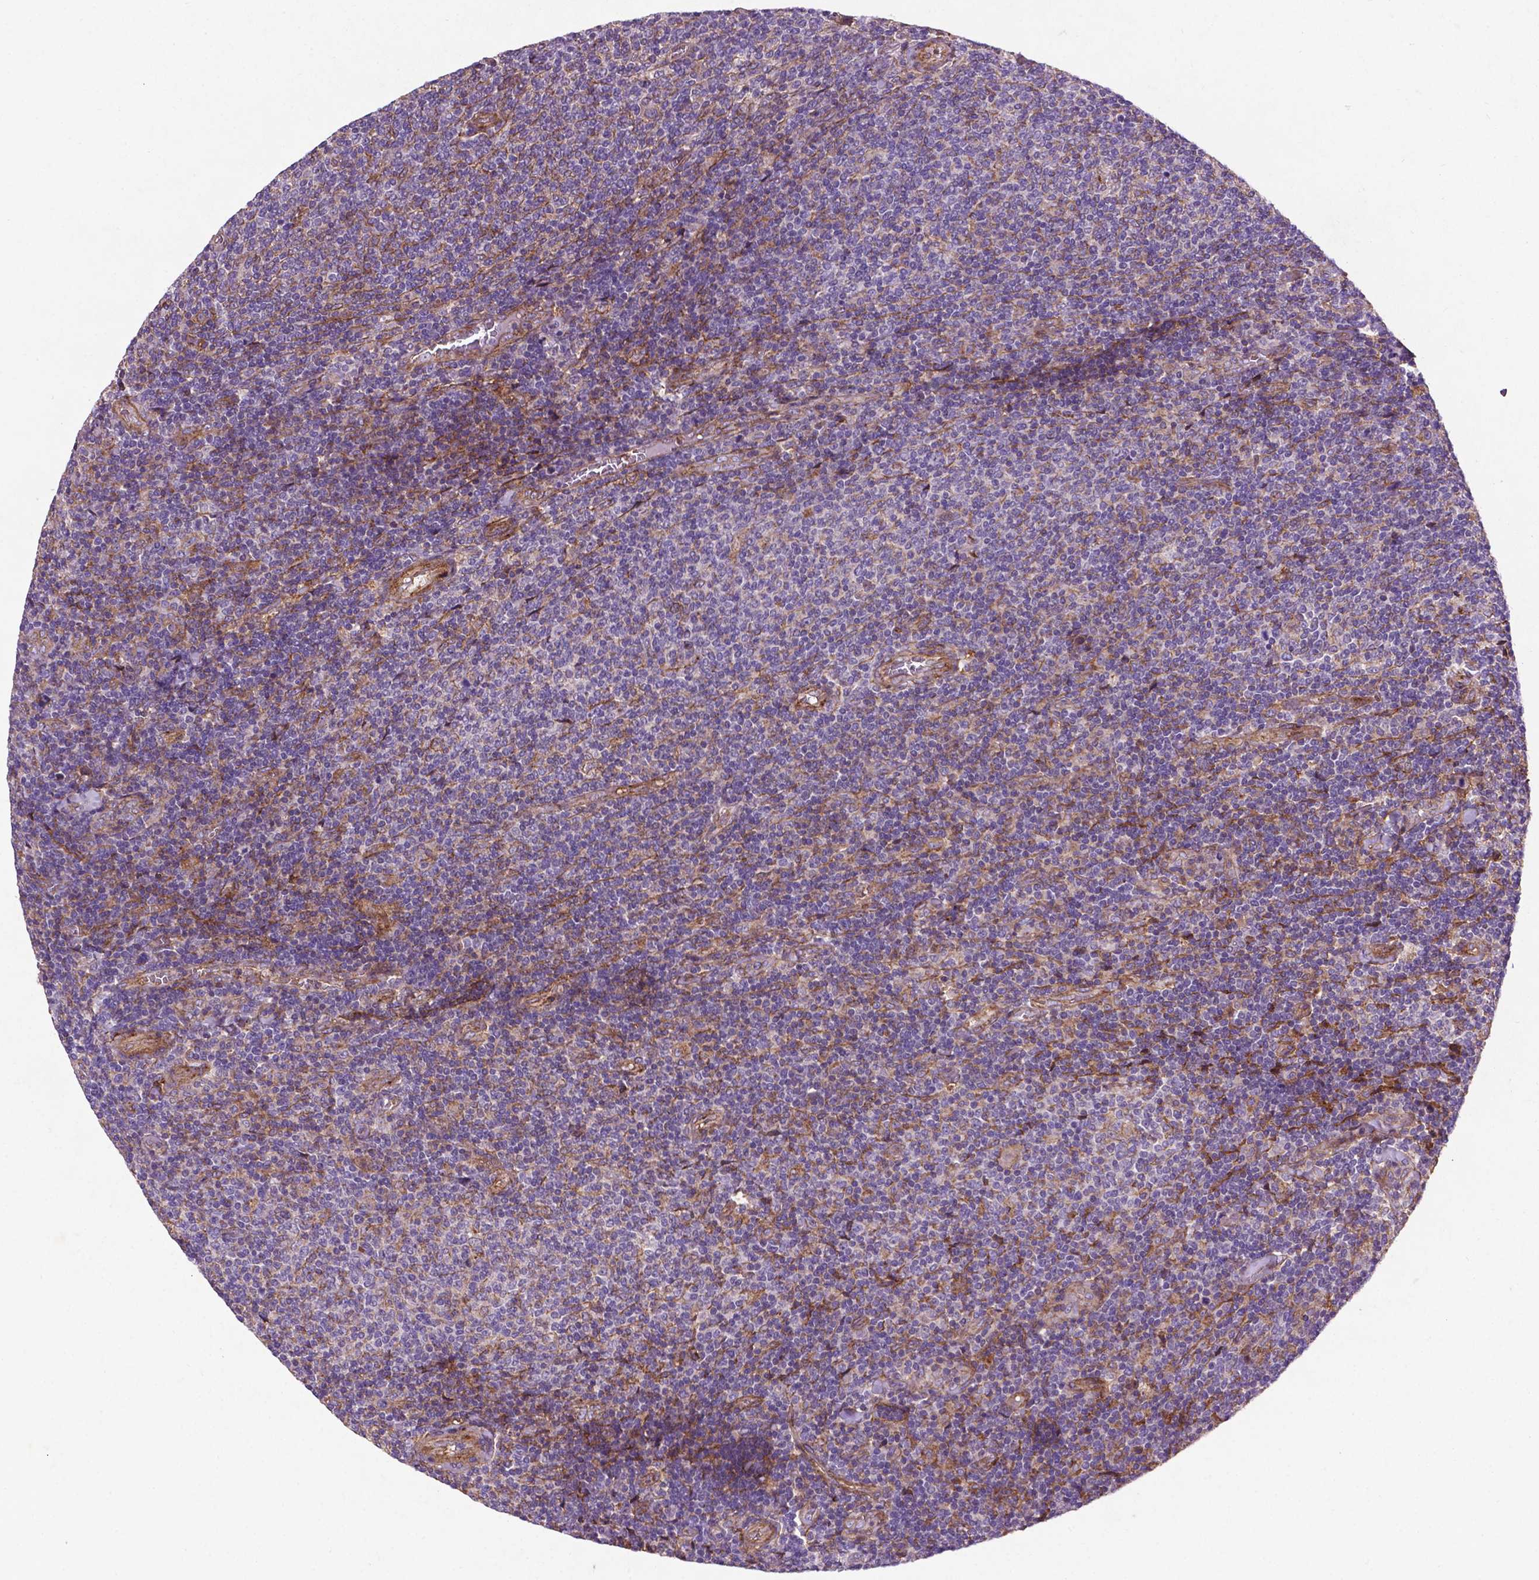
{"staining": {"intensity": "negative", "quantity": "none", "location": "none"}, "tissue": "lymphoma", "cell_type": "Tumor cells", "image_type": "cancer", "snomed": [{"axis": "morphology", "description": "Malignant lymphoma, non-Hodgkin's type, Low grade"}, {"axis": "topography", "description": "Lymph node"}], "caption": "Immunohistochemistry (IHC) image of human lymphoma stained for a protein (brown), which demonstrates no positivity in tumor cells.", "gene": "RRAS", "patient": {"sex": "male", "age": 52}}